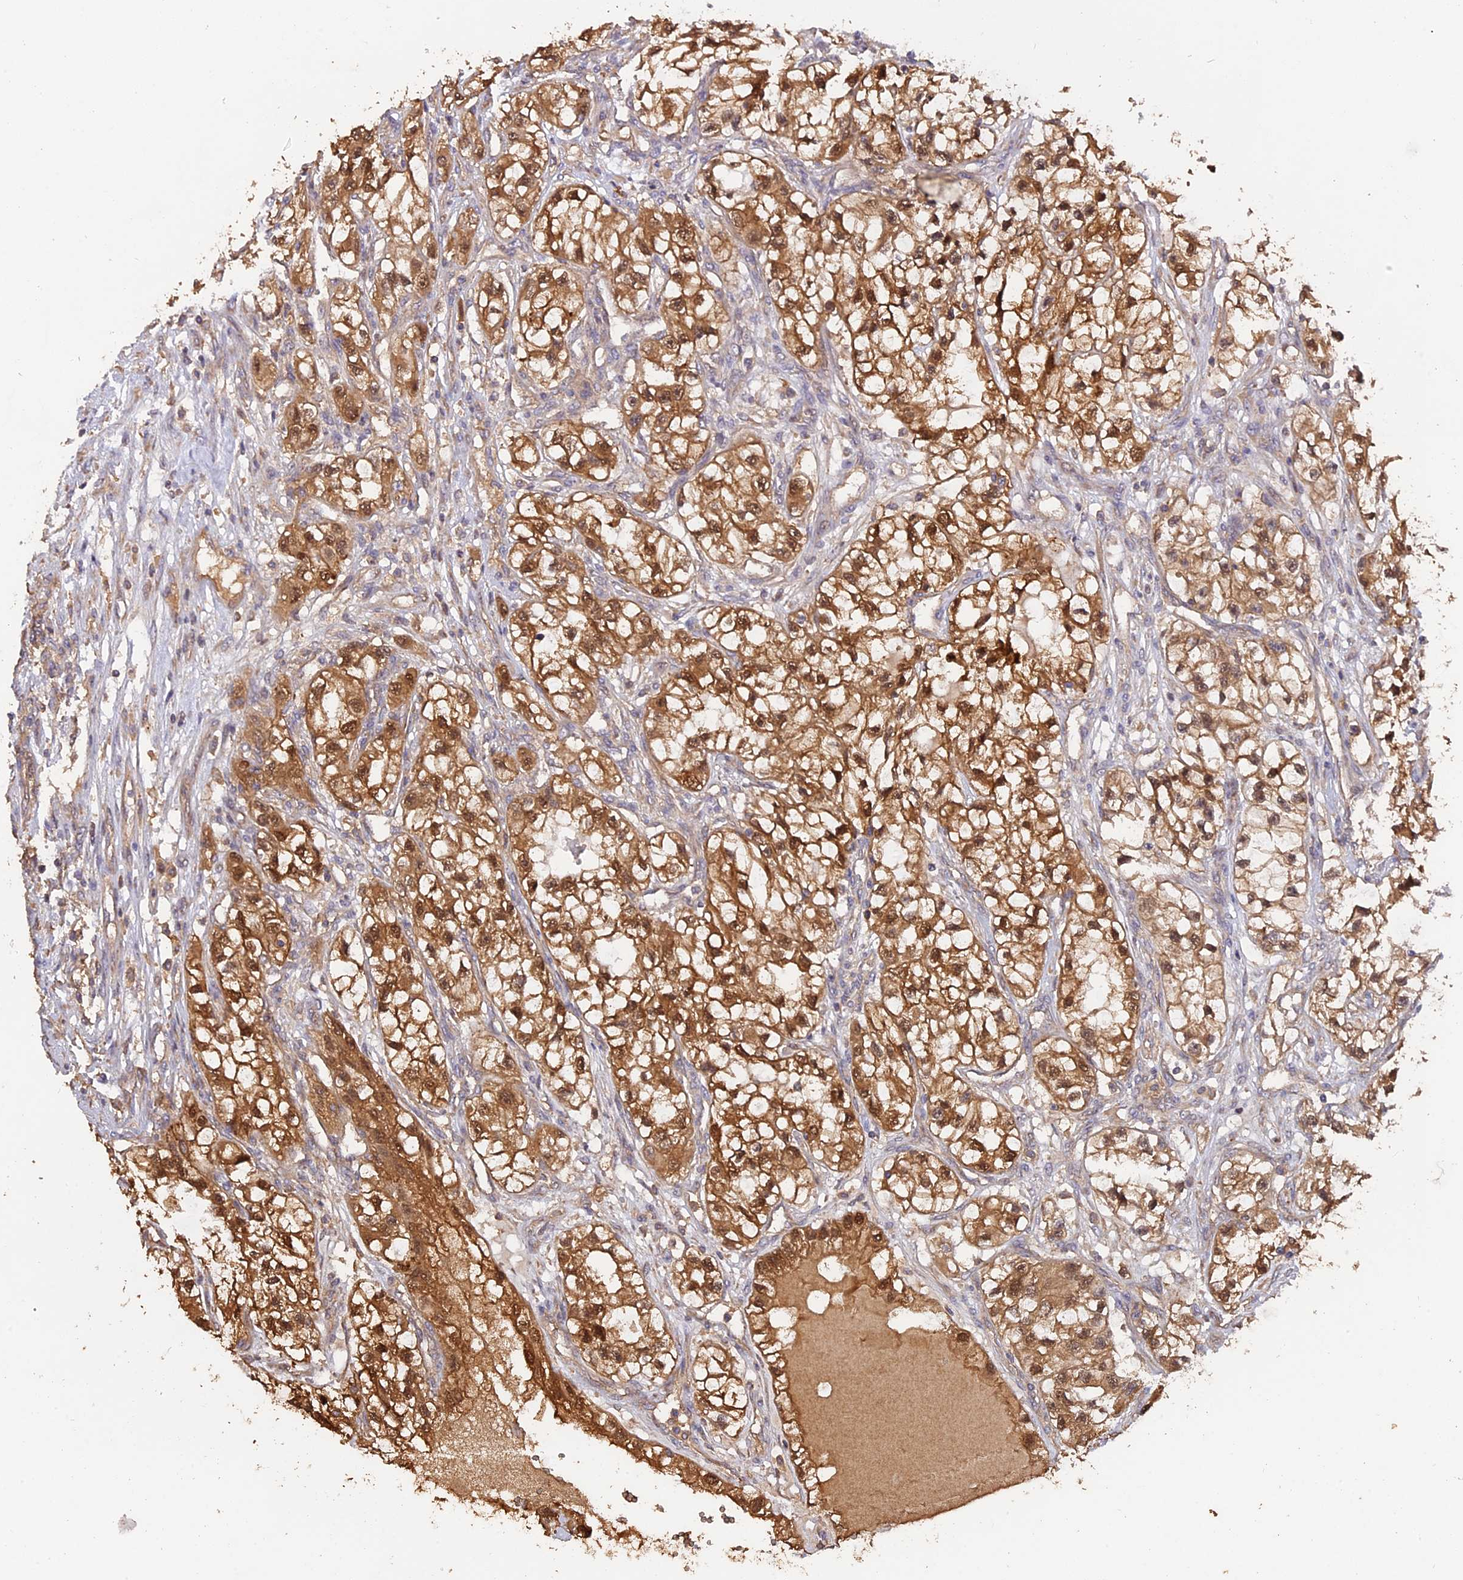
{"staining": {"intensity": "moderate", "quantity": ">75%", "location": "cytoplasmic/membranous,nuclear"}, "tissue": "renal cancer", "cell_type": "Tumor cells", "image_type": "cancer", "snomed": [{"axis": "morphology", "description": "Adenocarcinoma, NOS"}, {"axis": "topography", "description": "Kidney"}], "caption": "Protein expression analysis of human renal cancer reveals moderate cytoplasmic/membranous and nuclear expression in about >75% of tumor cells. (DAB IHC with brightfield microscopy, high magnification).", "gene": "RASAL1", "patient": {"sex": "female", "age": 57}}